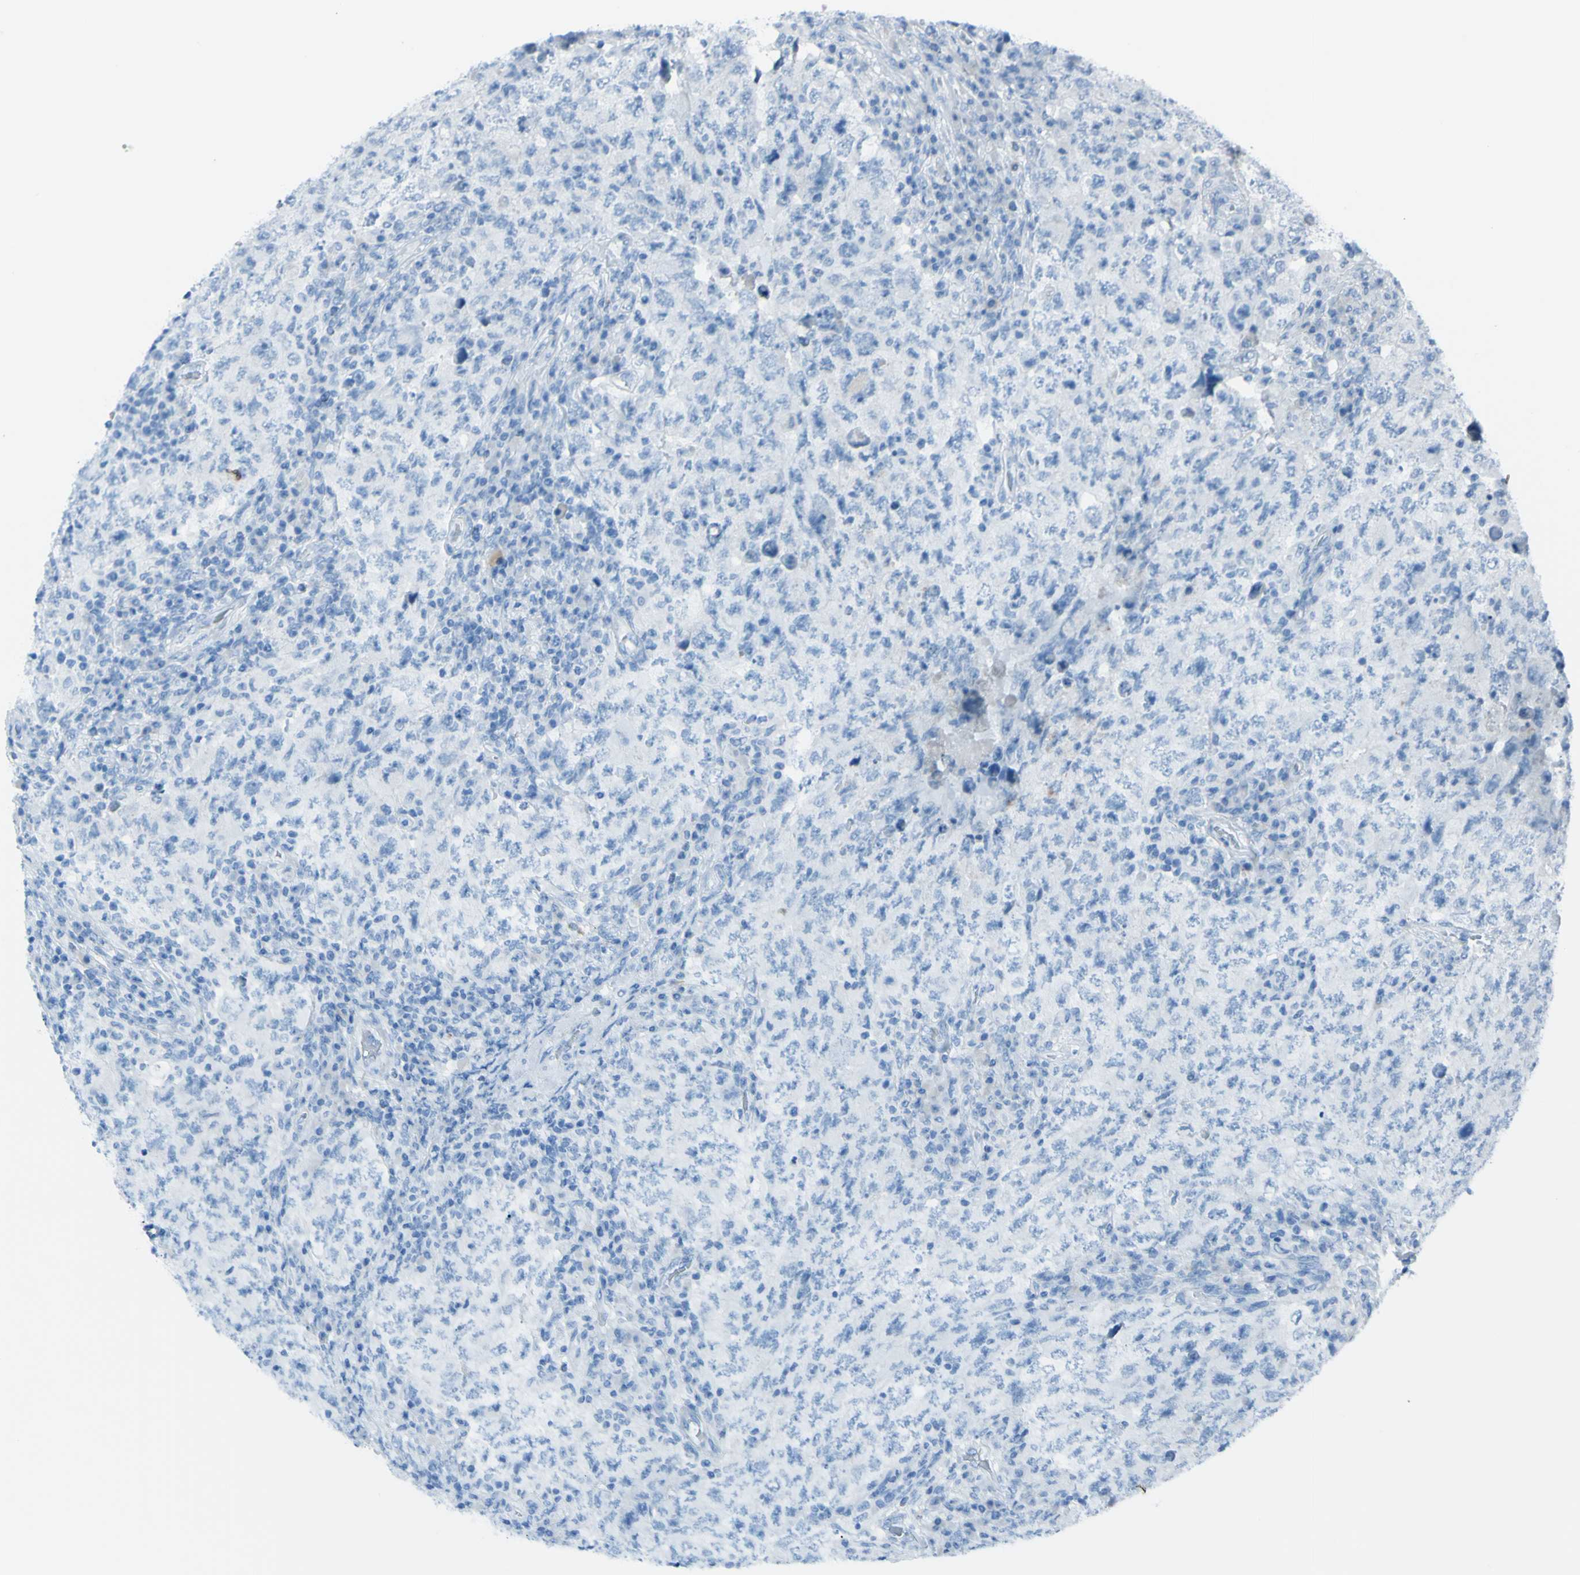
{"staining": {"intensity": "negative", "quantity": "none", "location": "none"}, "tissue": "testis cancer", "cell_type": "Tumor cells", "image_type": "cancer", "snomed": [{"axis": "morphology", "description": "Carcinoma, Embryonal, NOS"}, {"axis": "topography", "description": "Testis"}], "caption": "IHC micrograph of neoplastic tissue: embryonal carcinoma (testis) stained with DAB (3,3'-diaminobenzidine) demonstrates no significant protein staining in tumor cells.", "gene": "TFPI2", "patient": {"sex": "male", "age": 26}}